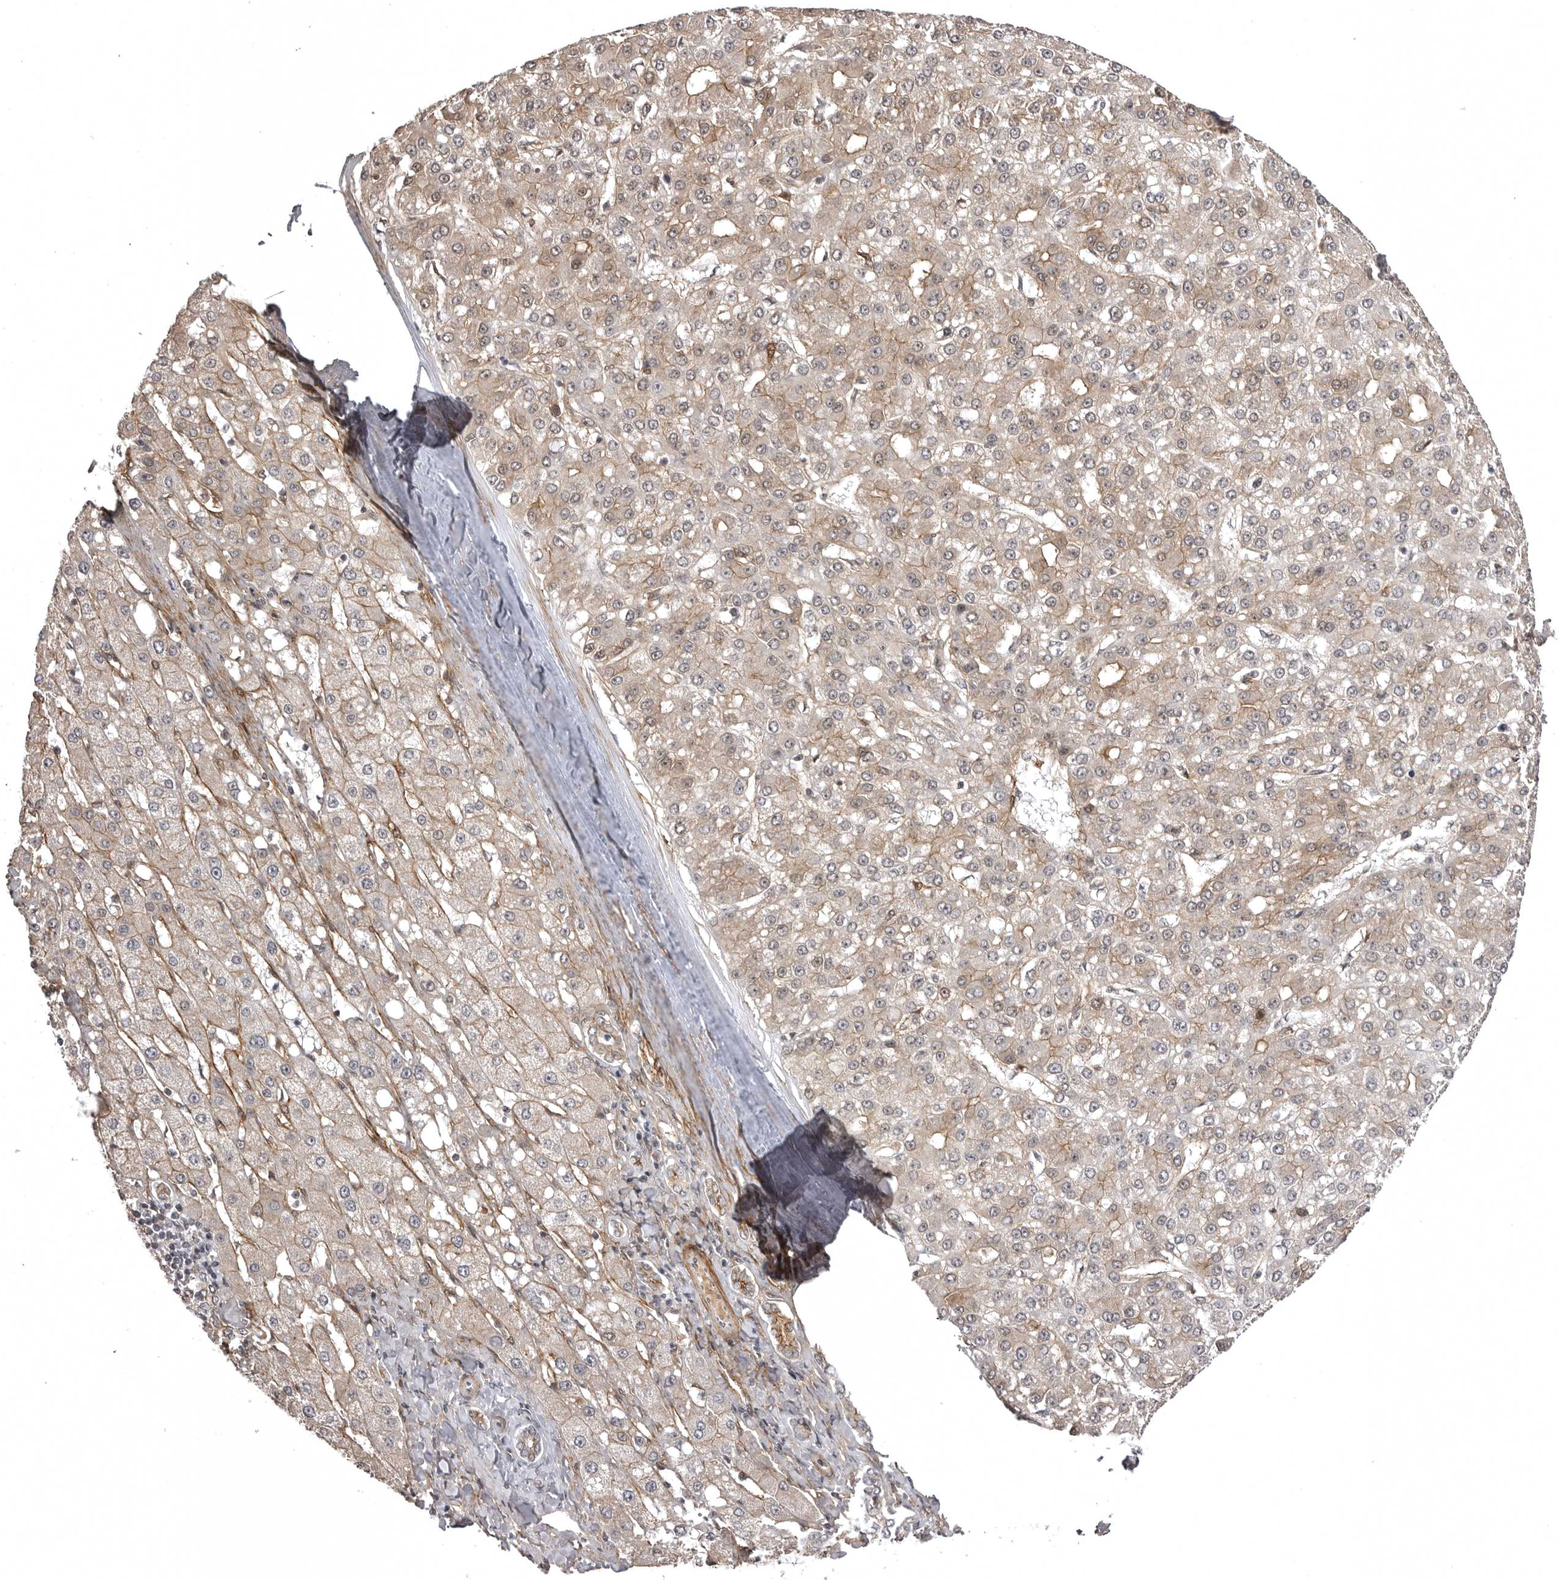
{"staining": {"intensity": "moderate", "quantity": "<25%", "location": "cytoplasmic/membranous"}, "tissue": "liver cancer", "cell_type": "Tumor cells", "image_type": "cancer", "snomed": [{"axis": "morphology", "description": "Carcinoma, Hepatocellular, NOS"}, {"axis": "topography", "description": "Liver"}], "caption": "IHC image of neoplastic tissue: liver cancer (hepatocellular carcinoma) stained using IHC displays low levels of moderate protein expression localized specifically in the cytoplasmic/membranous of tumor cells, appearing as a cytoplasmic/membranous brown color.", "gene": "SORBS1", "patient": {"sex": "male", "age": 67}}